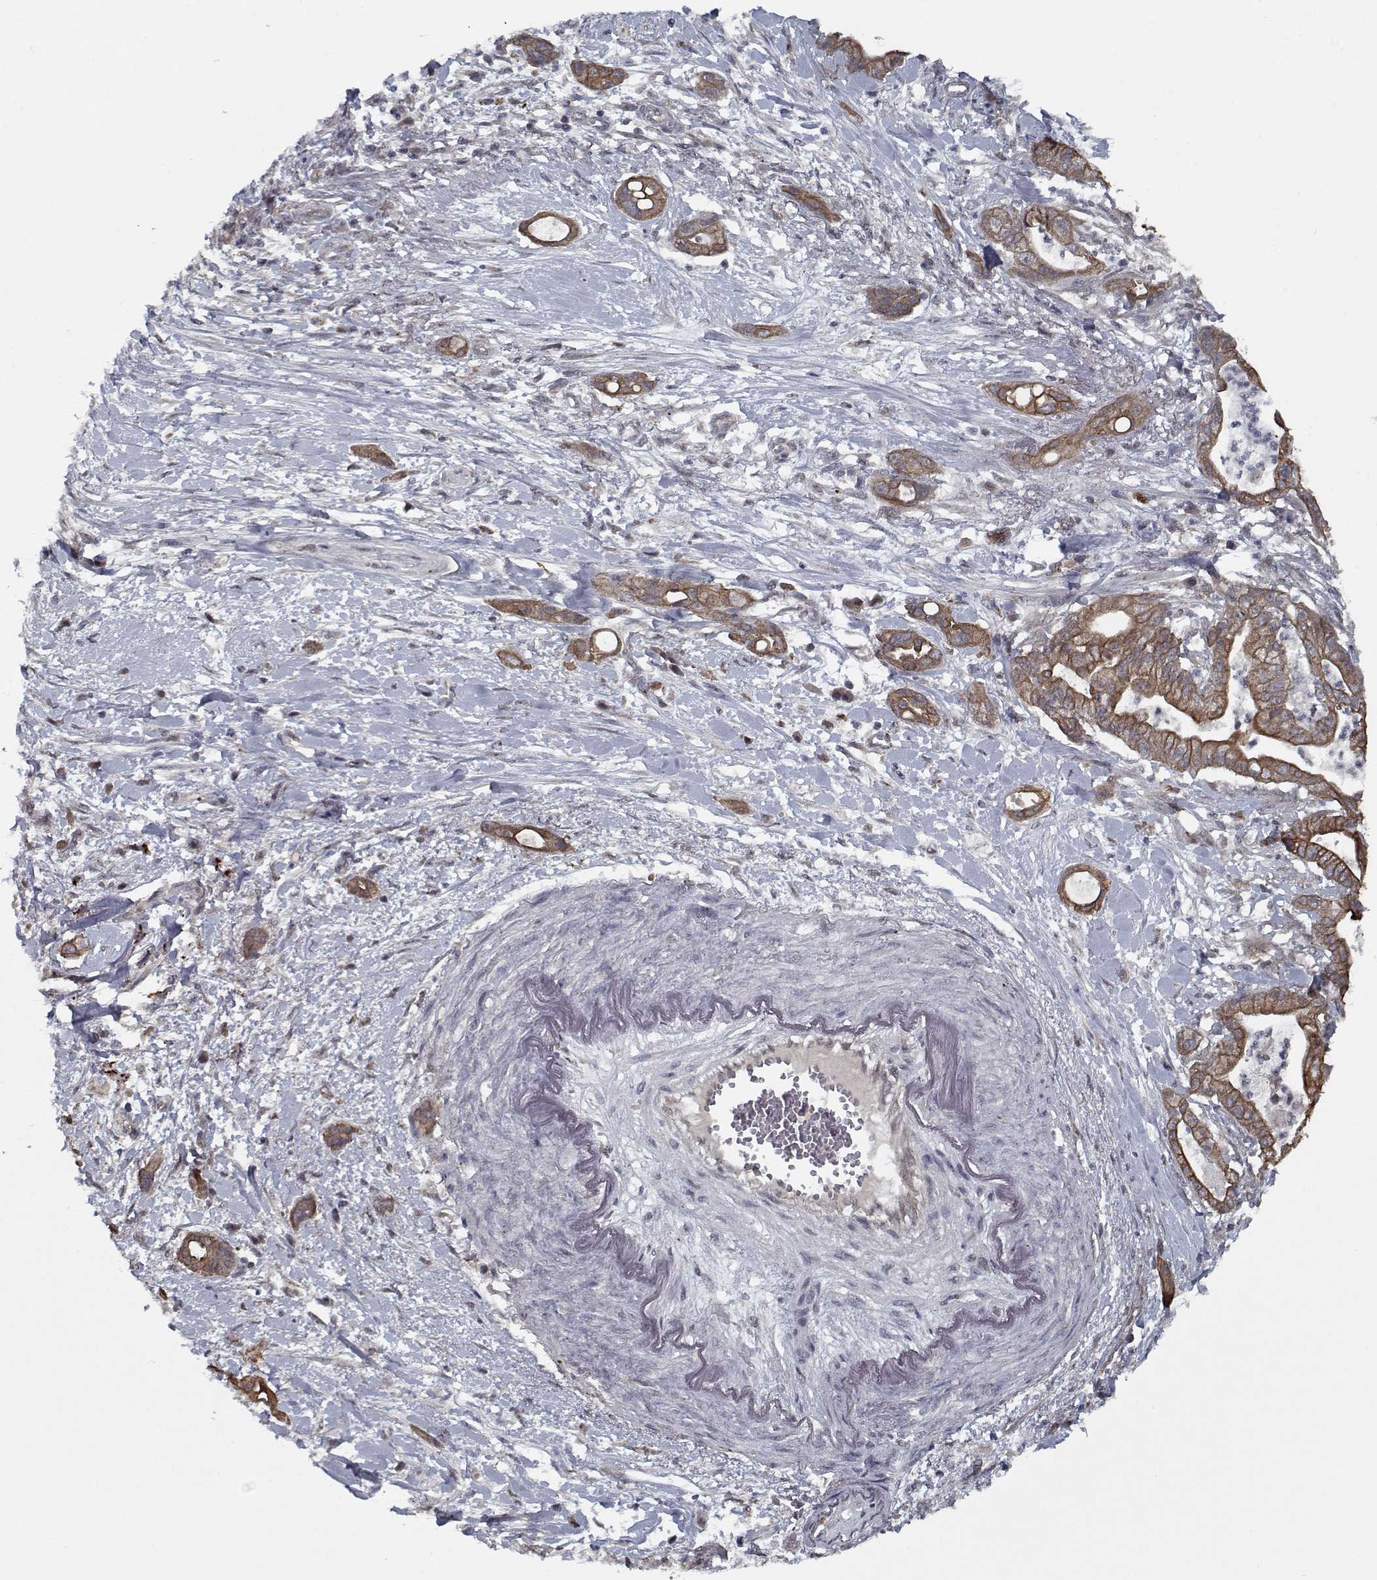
{"staining": {"intensity": "strong", "quantity": ">75%", "location": "cytoplasmic/membranous"}, "tissue": "pancreatic cancer", "cell_type": "Tumor cells", "image_type": "cancer", "snomed": [{"axis": "morphology", "description": "Normal tissue, NOS"}, {"axis": "morphology", "description": "Adenocarcinoma, NOS"}, {"axis": "topography", "description": "Lymph node"}, {"axis": "topography", "description": "Pancreas"}], "caption": "There is high levels of strong cytoplasmic/membranous expression in tumor cells of pancreatic cancer (adenocarcinoma), as demonstrated by immunohistochemical staining (brown color).", "gene": "NLK", "patient": {"sex": "female", "age": 58}}